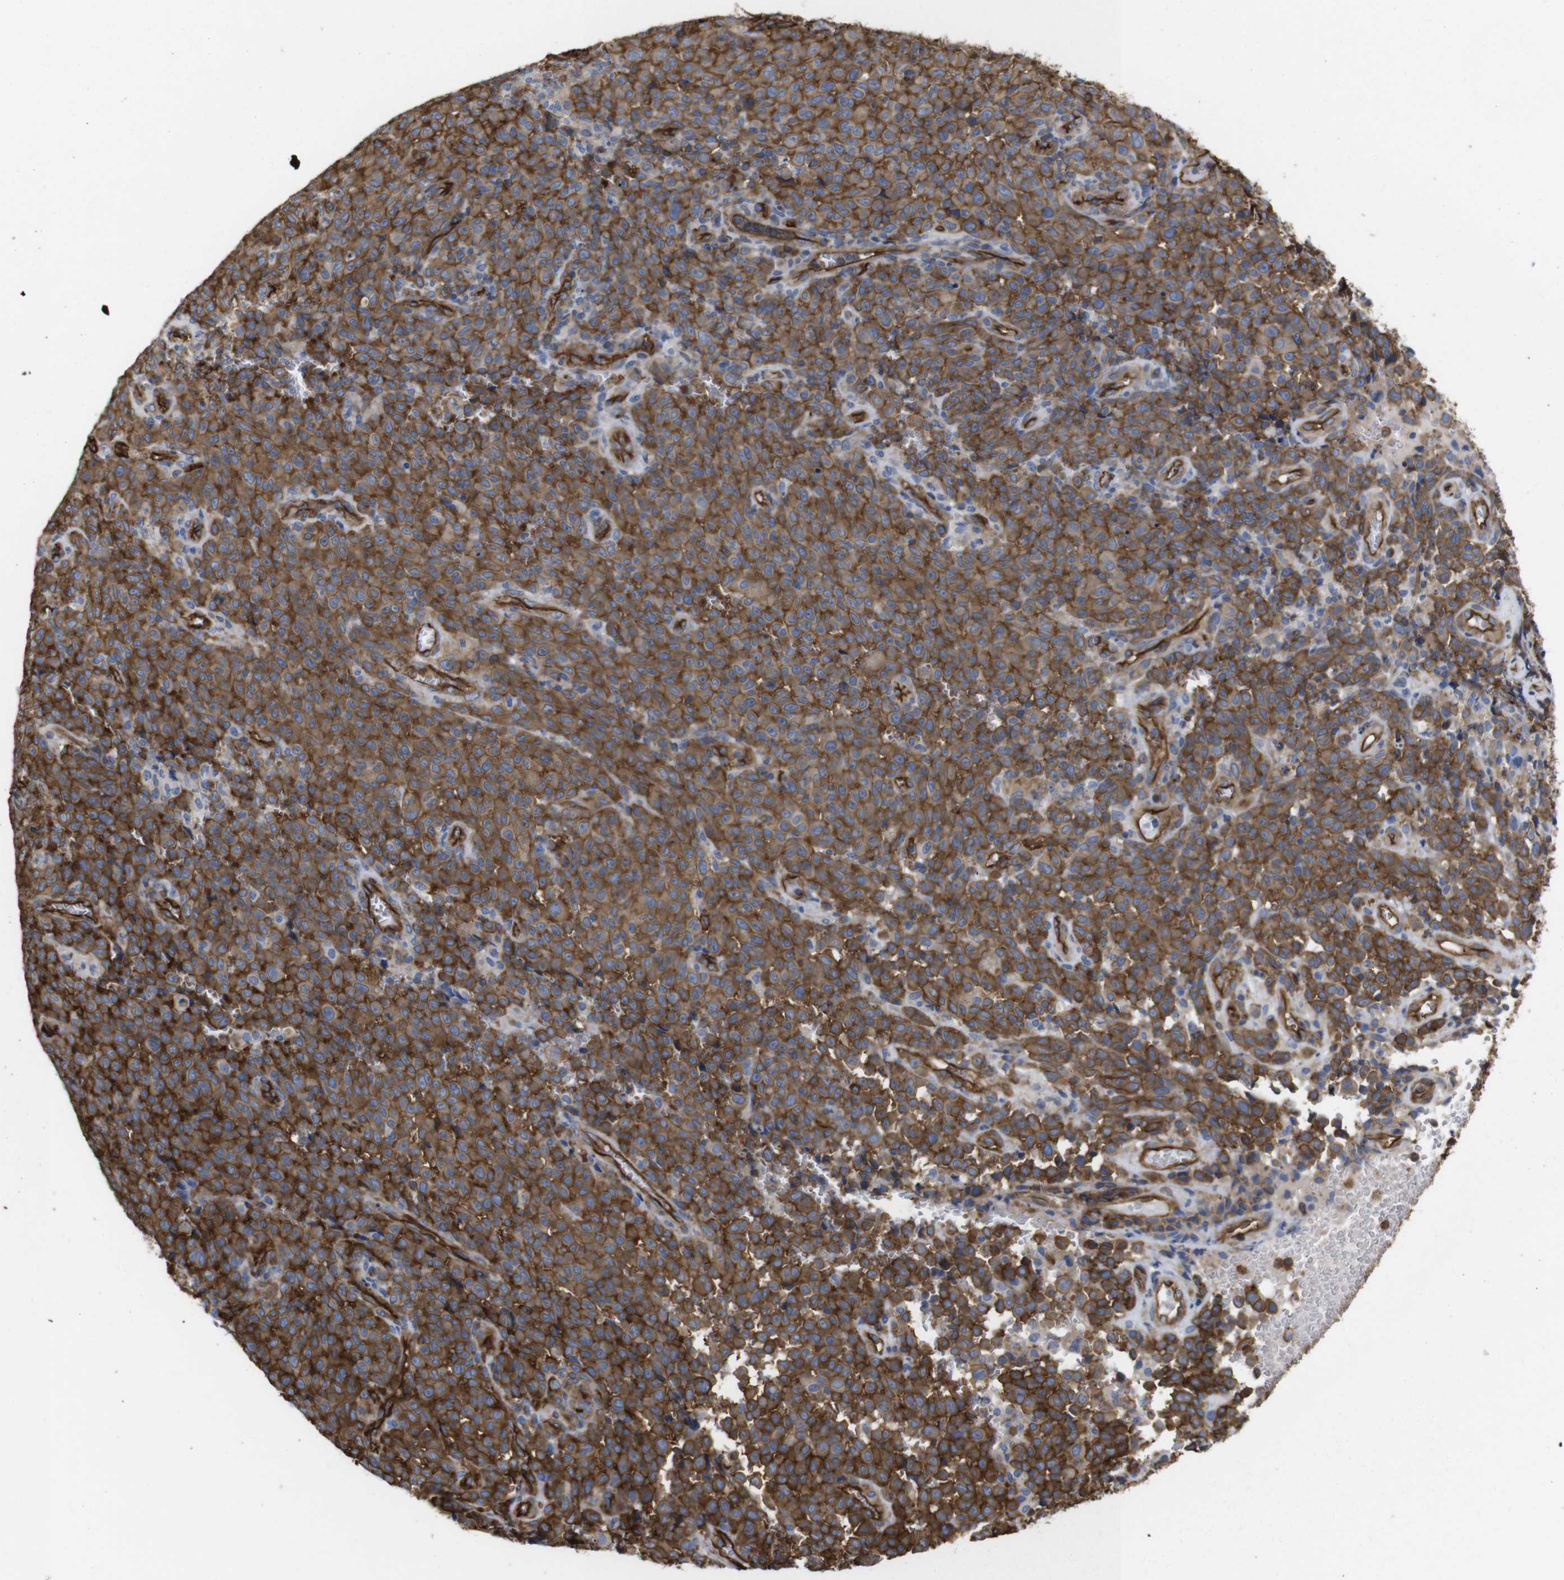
{"staining": {"intensity": "moderate", "quantity": ">75%", "location": "cytoplasmic/membranous"}, "tissue": "melanoma", "cell_type": "Tumor cells", "image_type": "cancer", "snomed": [{"axis": "morphology", "description": "Malignant melanoma, NOS"}, {"axis": "topography", "description": "Skin"}], "caption": "IHC (DAB) staining of human malignant melanoma demonstrates moderate cytoplasmic/membranous protein expression in about >75% of tumor cells.", "gene": "SPTBN1", "patient": {"sex": "female", "age": 82}}